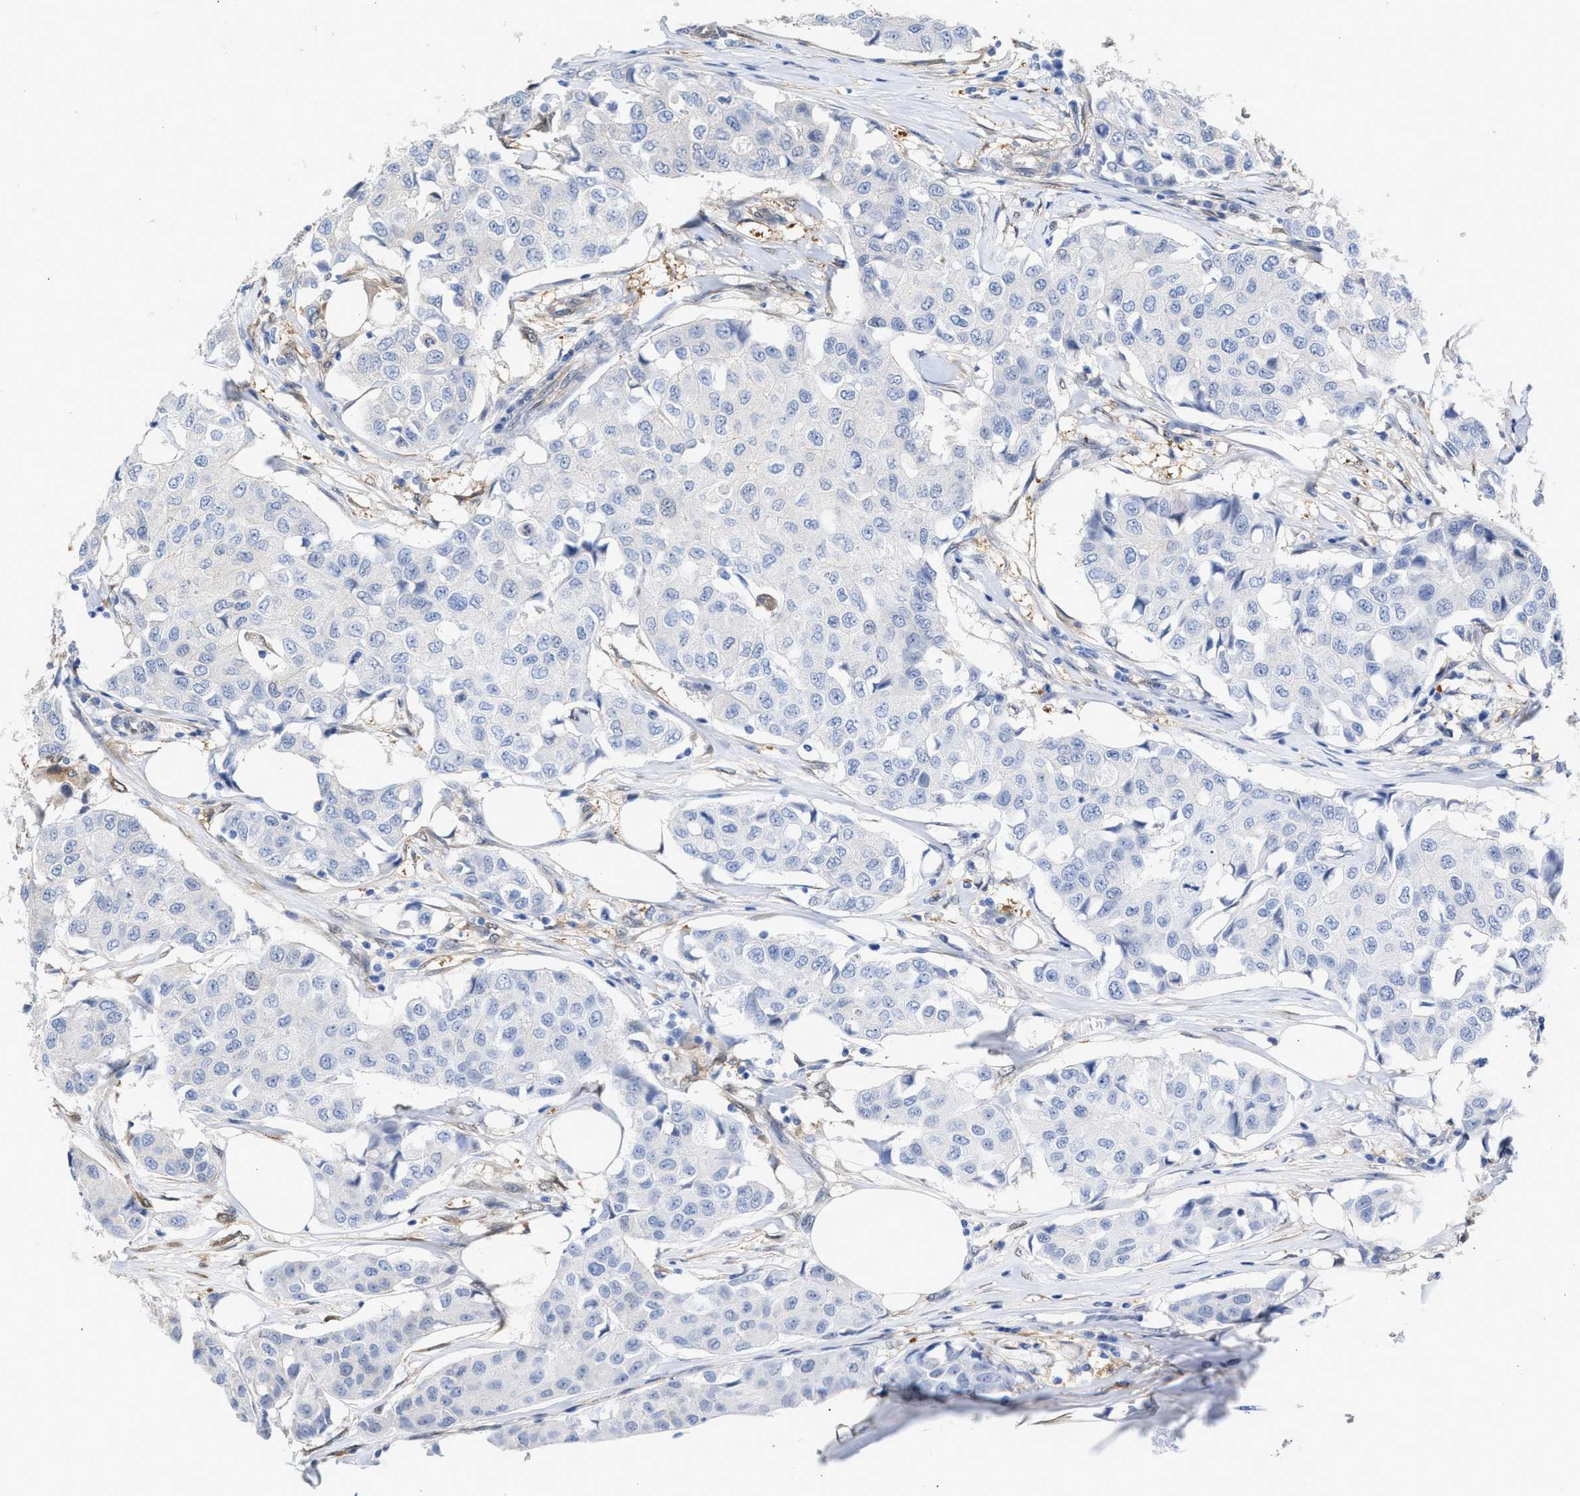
{"staining": {"intensity": "negative", "quantity": "none", "location": "none"}, "tissue": "breast cancer", "cell_type": "Tumor cells", "image_type": "cancer", "snomed": [{"axis": "morphology", "description": "Duct carcinoma"}, {"axis": "topography", "description": "Breast"}], "caption": "Immunohistochemistry (IHC) image of human breast cancer stained for a protein (brown), which demonstrates no staining in tumor cells.", "gene": "TP53I3", "patient": {"sex": "female", "age": 80}}